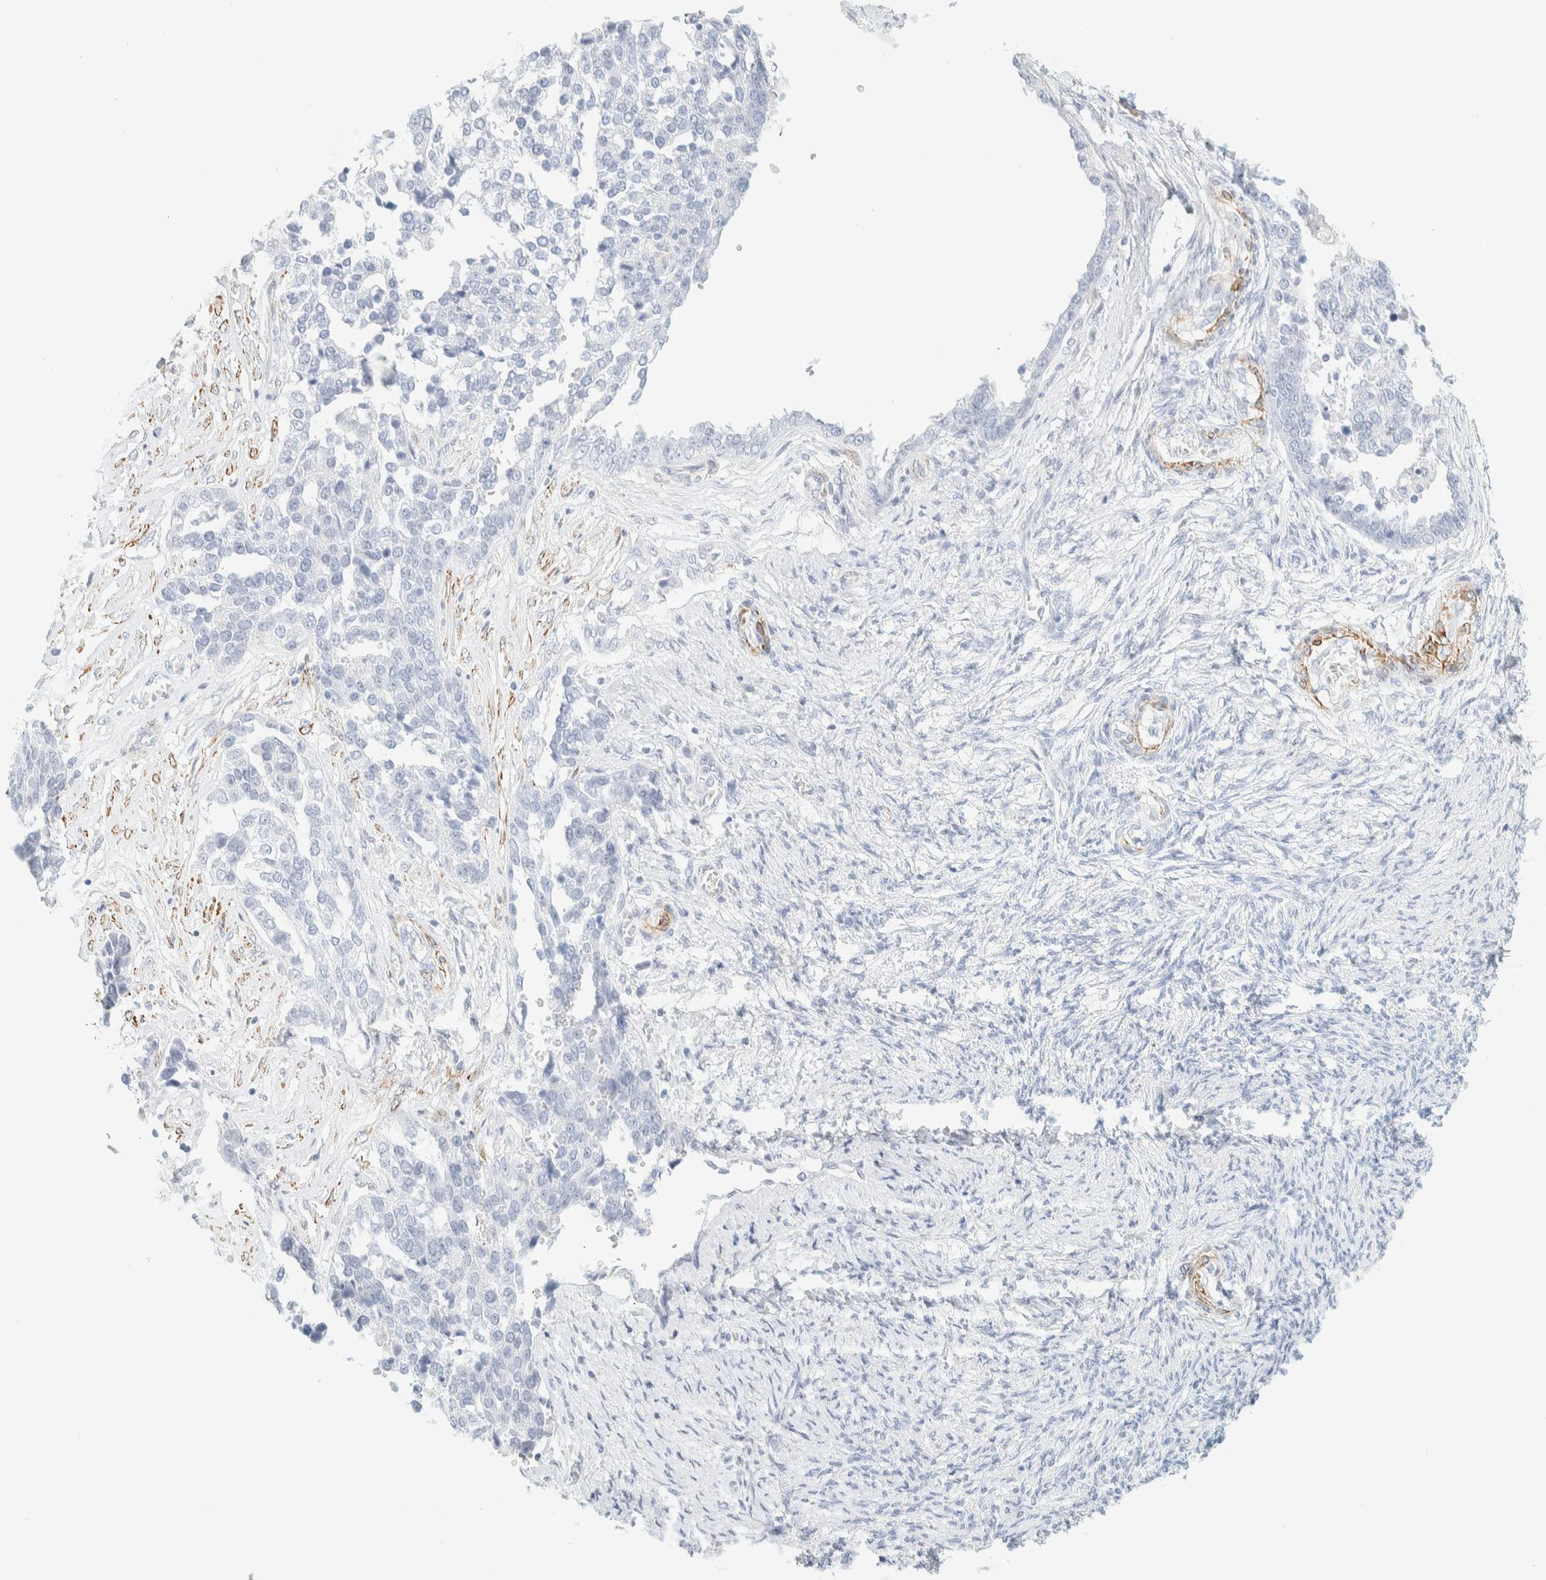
{"staining": {"intensity": "negative", "quantity": "none", "location": "none"}, "tissue": "ovarian cancer", "cell_type": "Tumor cells", "image_type": "cancer", "snomed": [{"axis": "morphology", "description": "Cystadenocarcinoma, serous, NOS"}, {"axis": "topography", "description": "Ovary"}], "caption": "High power microscopy photomicrograph of an immunohistochemistry histopathology image of serous cystadenocarcinoma (ovarian), revealing no significant positivity in tumor cells.", "gene": "AFMID", "patient": {"sex": "female", "age": 44}}